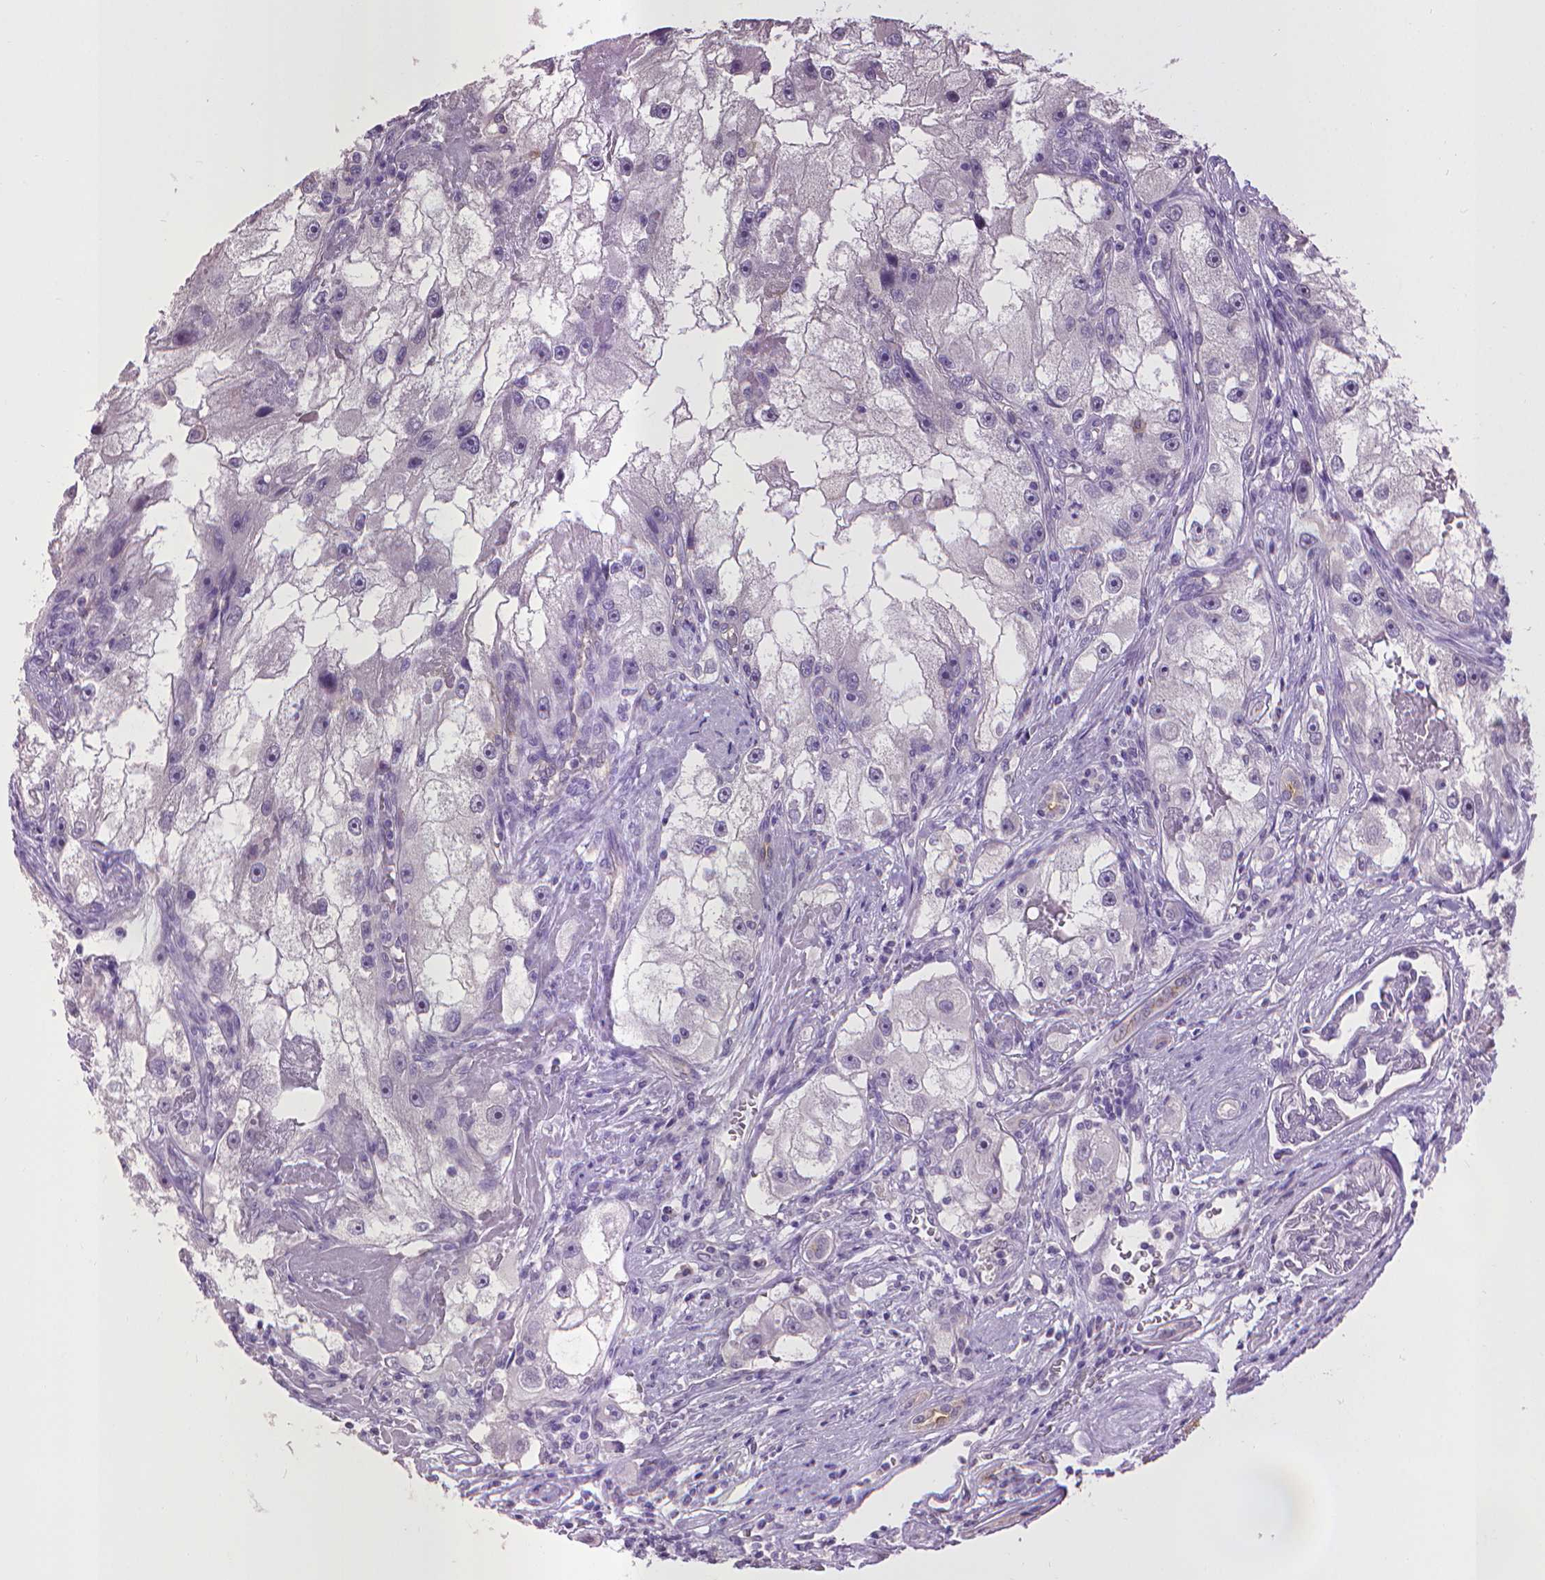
{"staining": {"intensity": "negative", "quantity": "none", "location": "none"}, "tissue": "renal cancer", "cell_type": "Tumor cells", "image_type": "cancer", "snomed": [{"axis": "morphology", "description": "Adenocarcinoma, NOS"}, {"axis": "topography", "description": "Kidney"}], "caption": "An IHC photomicrograph of adenocarcinoma (renal) is shown. There is no staining in tumor cells of adenocarcinoma (renal).", "gene": "CPM", "patient": {"sex": "male", "age": 63}}